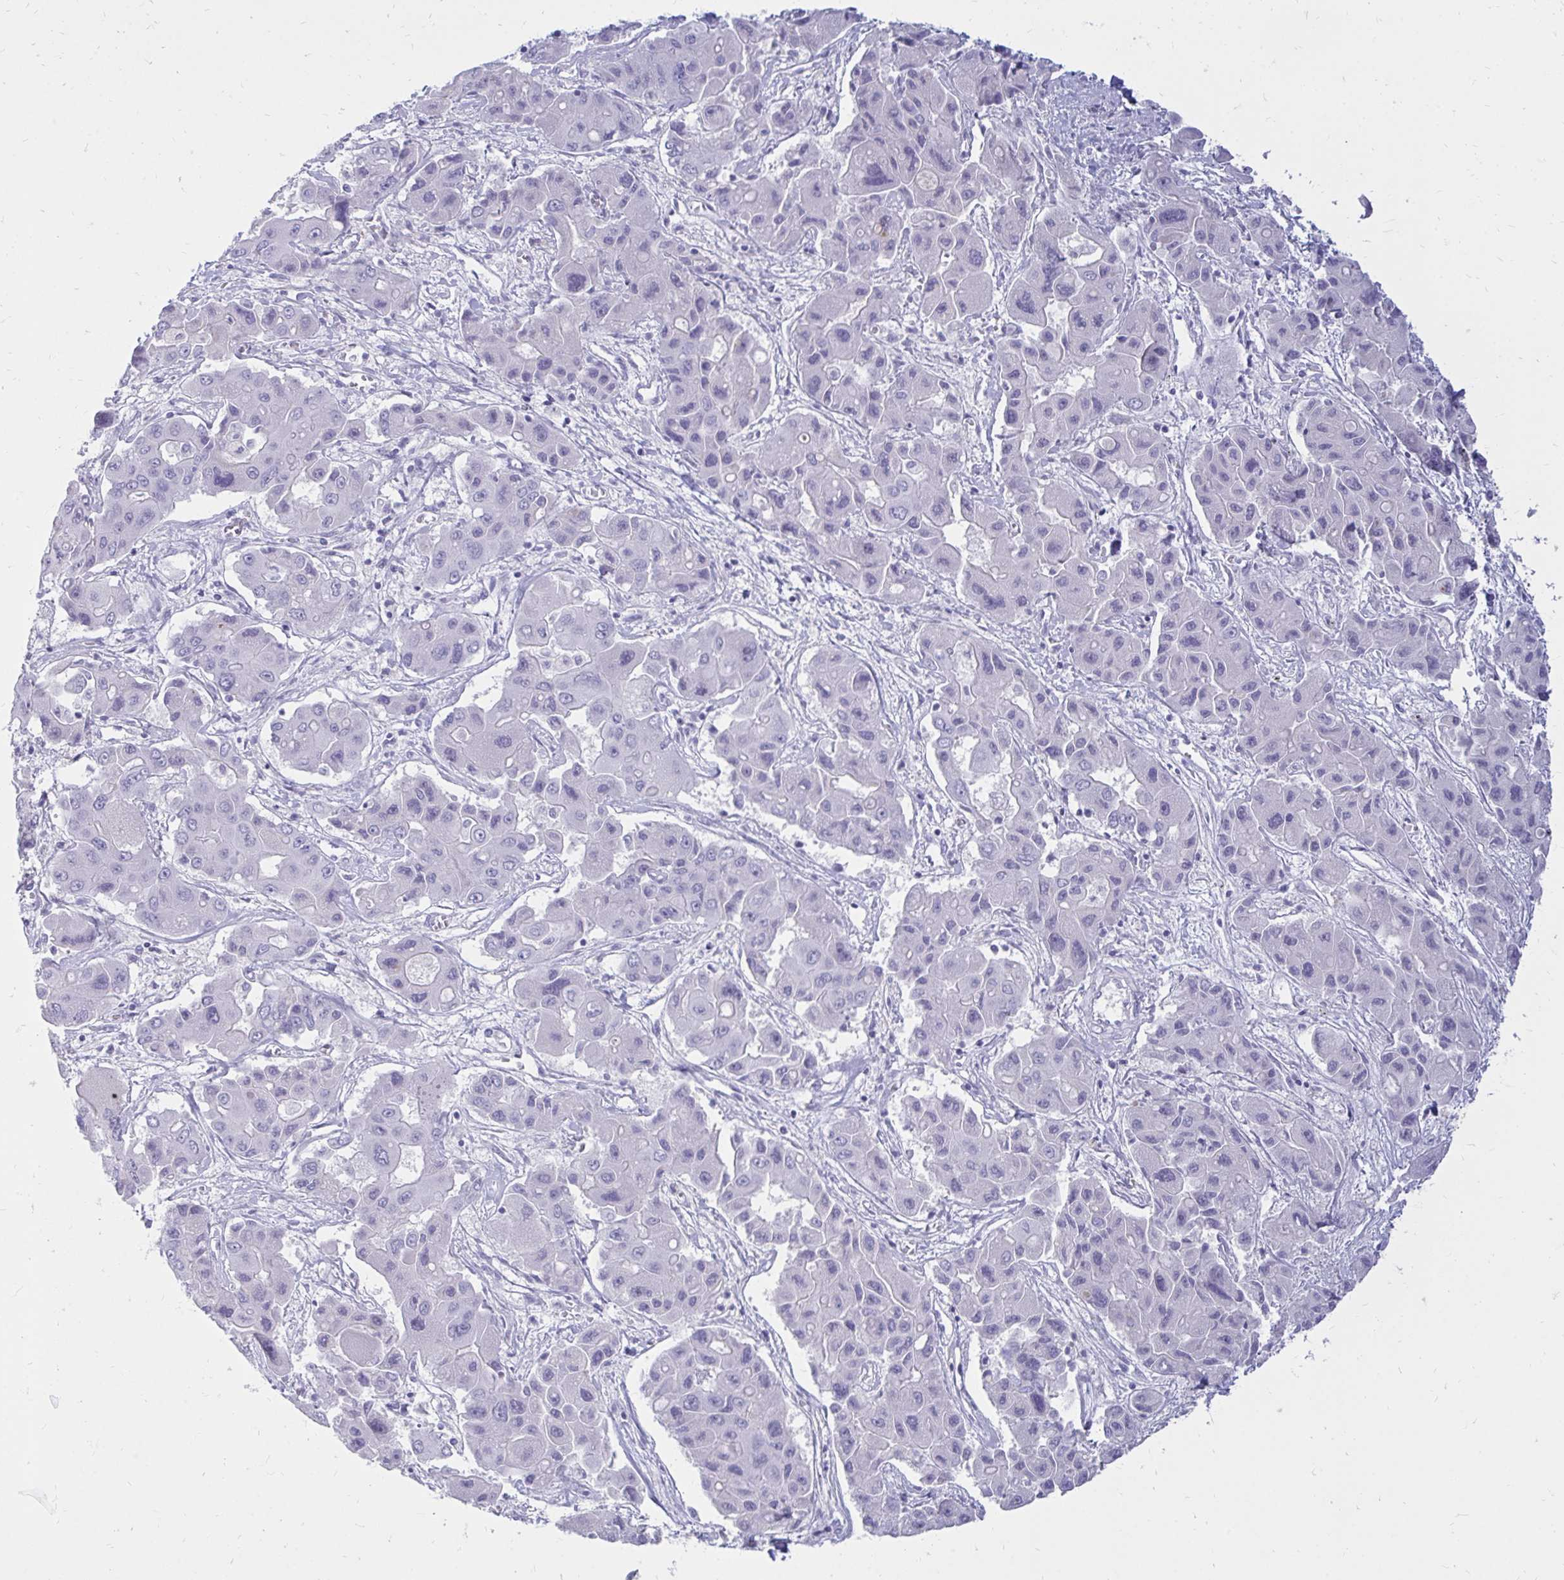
{"staining": {"intensity": "negative", "quantity": "none", "location": "none"}, "tissue": "liver cancer", "cell_type": "Tumor cells", "image_type": "cancer", "snomed": [{"axis": "morphology", "description": "Cholangiocarcinoma"}, {"axis": "topography", "description": "Liver"}], "caption": "The histopathology image exhibits no staining of tumor cells in liver cholangiocarcinoma.", "gene": "NANOGNB", "patient": {"sex": "male", "age": 67}}